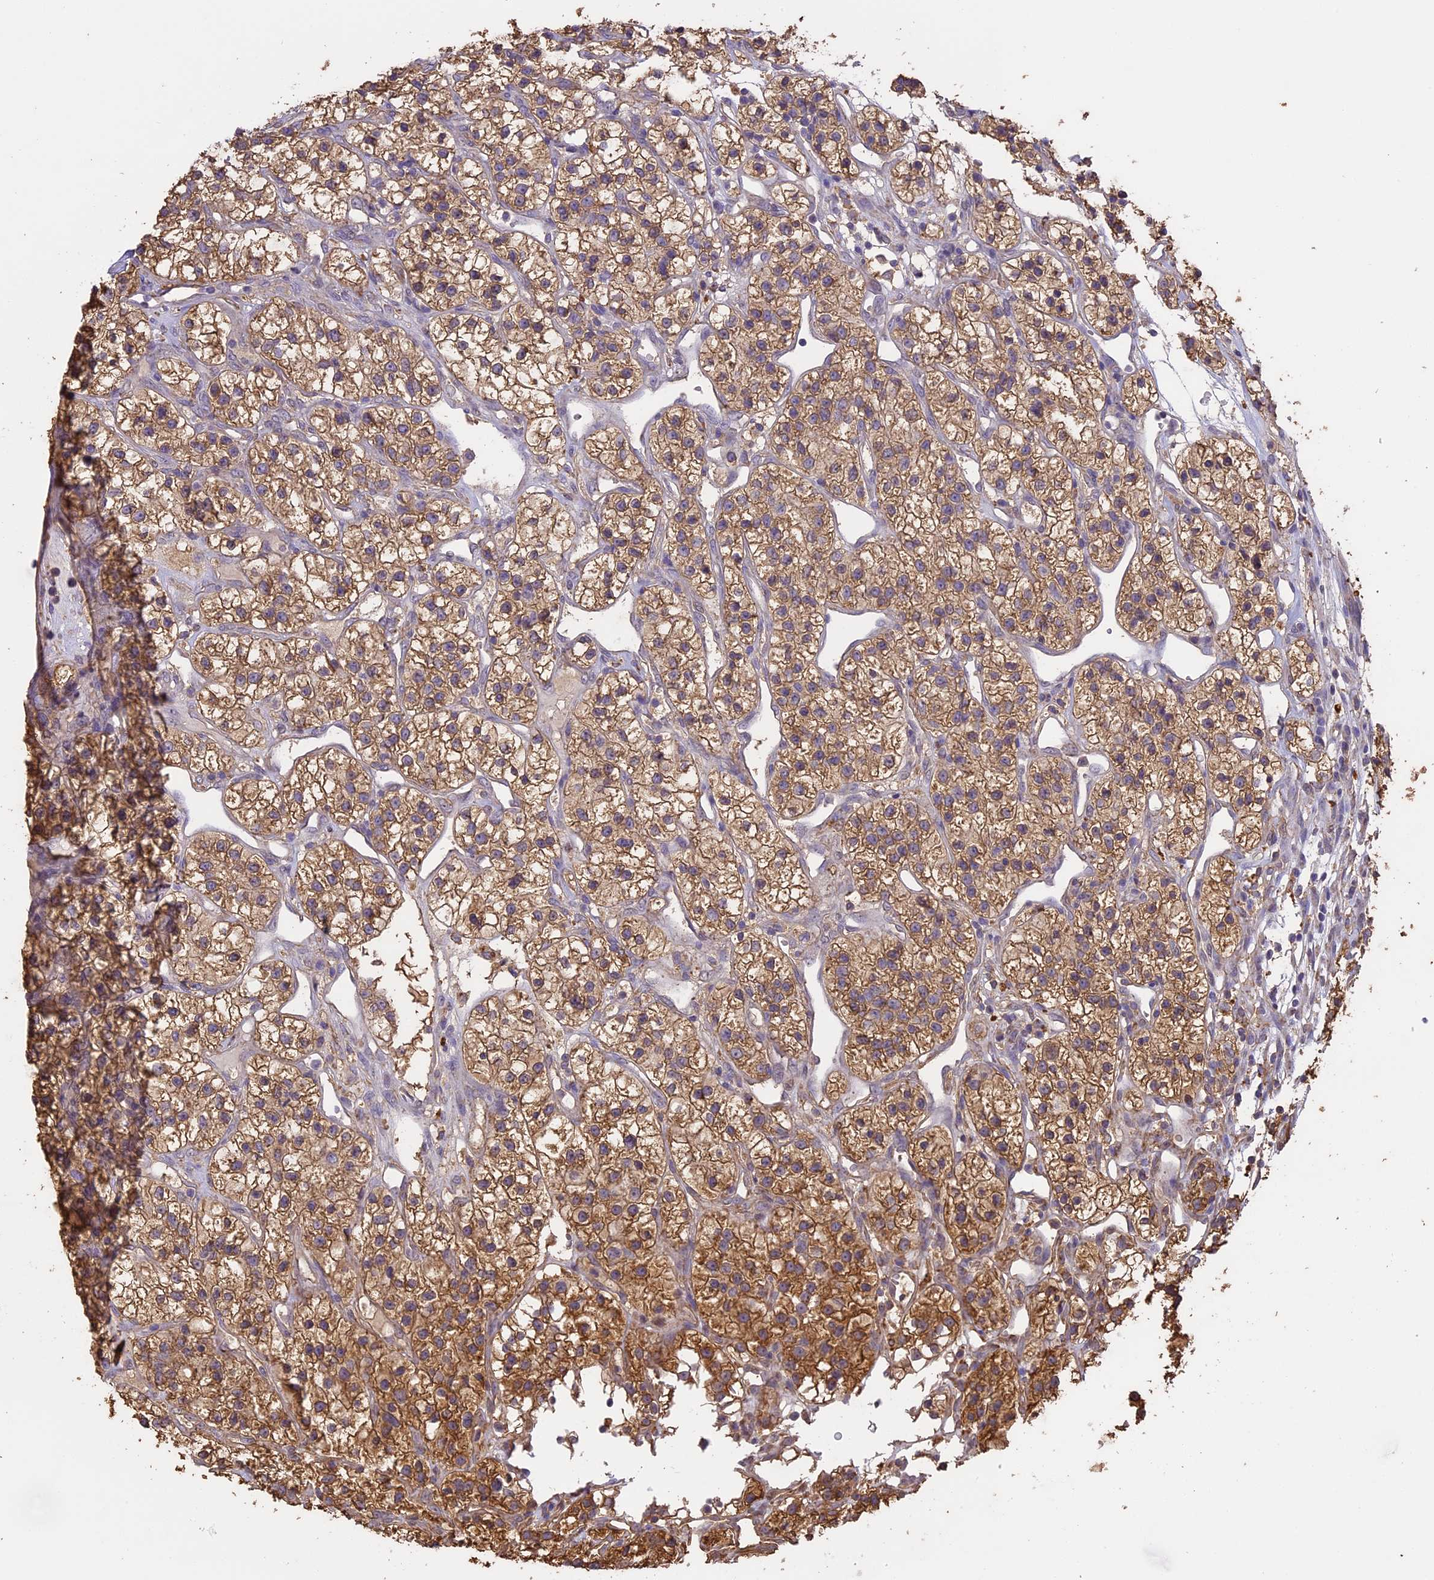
{"staining": {"intensity": "moderate", "quantity": ">75%", "location": "cytoplasmic/membranous"}, "tissue": "renal cancer", "cell_type": "Tumor cells", "image_type": "cancer", "snomed": [{"axis": "morphology", "description": "Adenocarcinoma, NOS"}, {"axis": "topography", "description": "Kidney"}], "caption": "Renal cancer stained with a protein marker demonstrates moderate staining in tumor cells.", "gene": "ARHGAP19", "patient": {"sex": "female", "age": 57}}